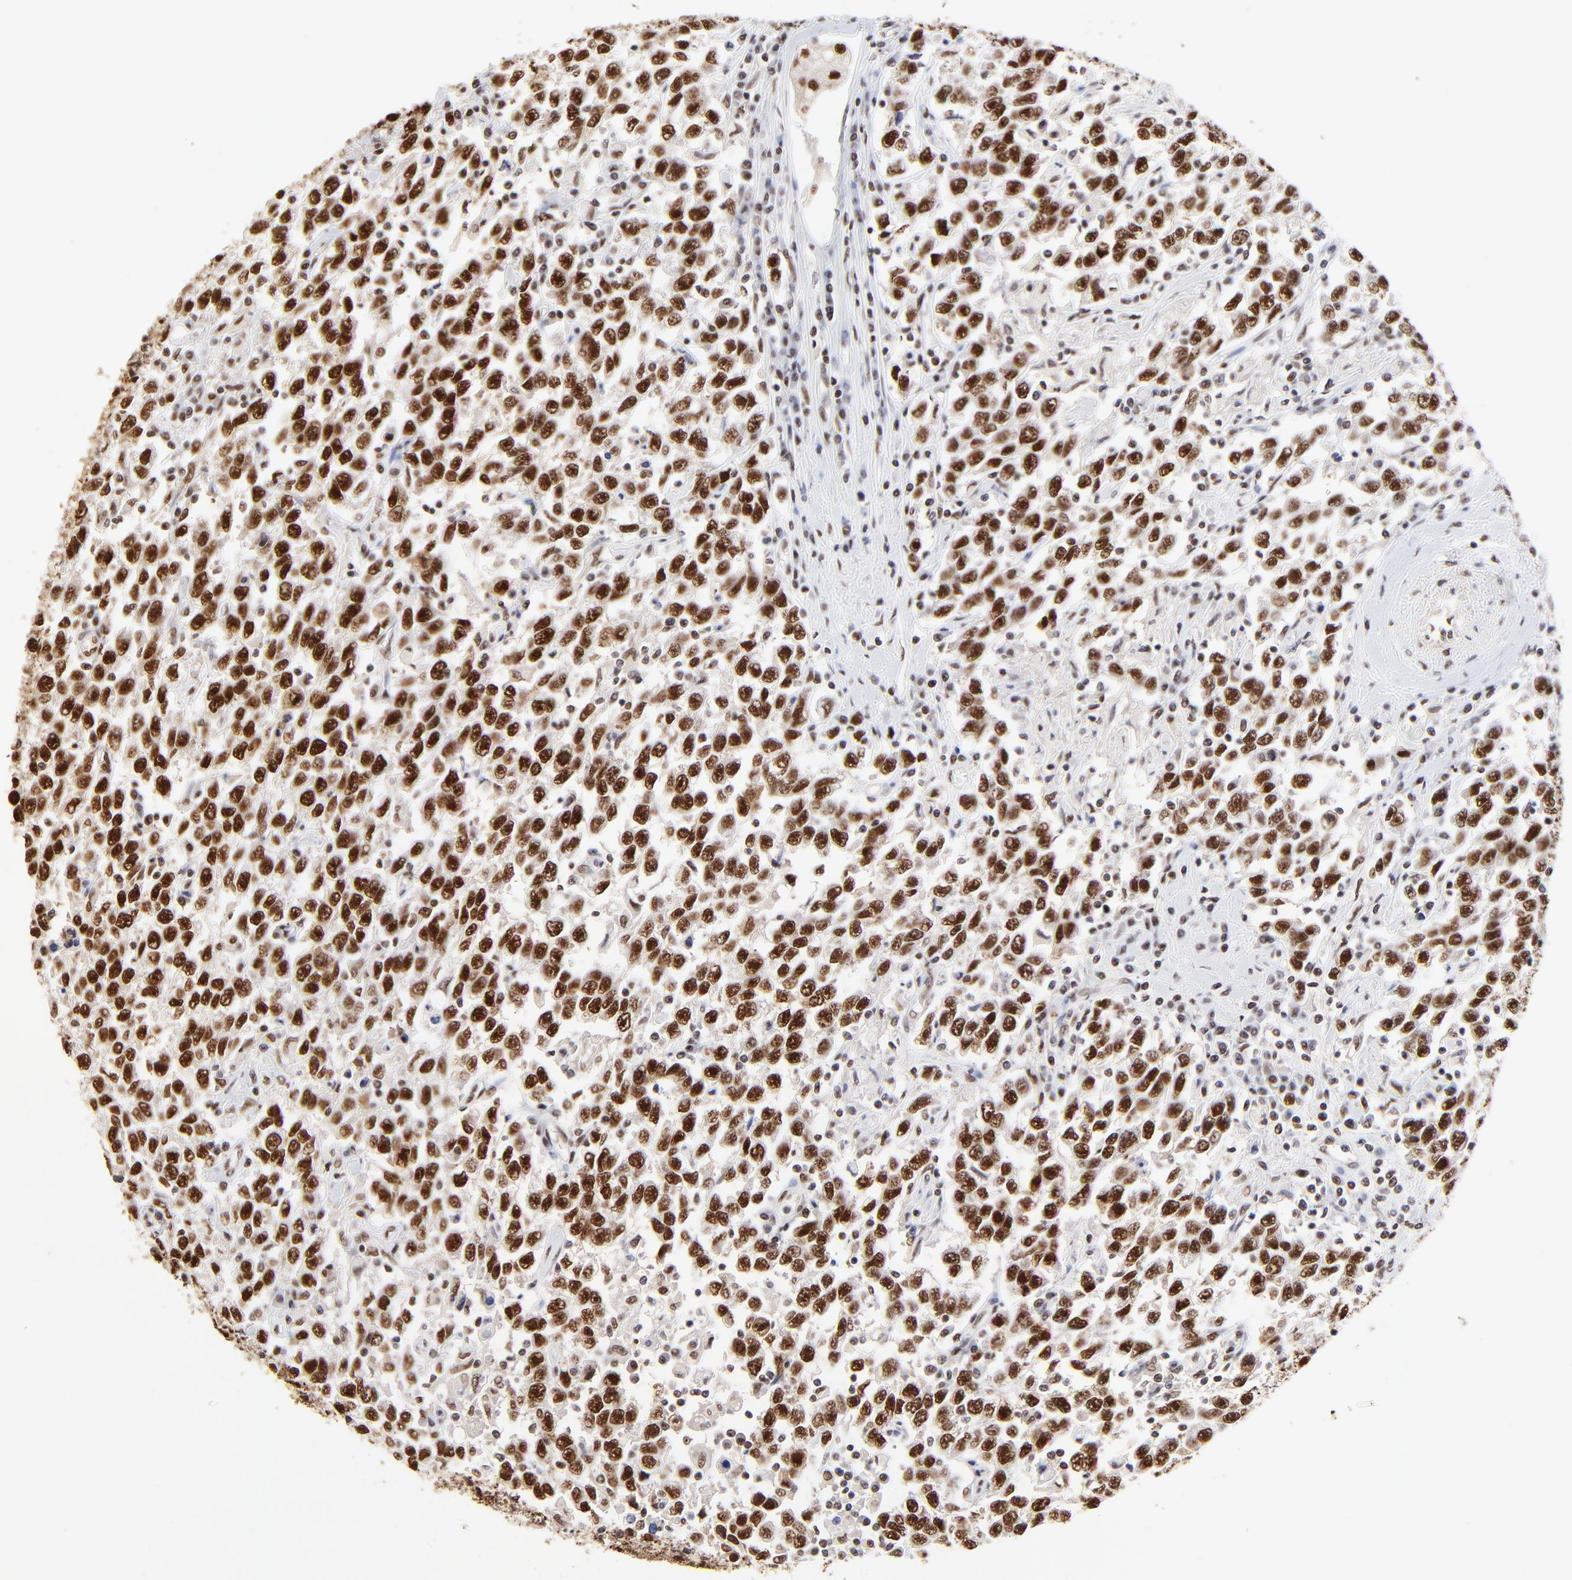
{"staining": {"intensity": "strong", "quantity": ">75%", "location": "nuclear"}, "tissue": "testis cancer", "cell_type": "Tumor cells", "image_type": "cancer", "snomed": [{"axis": "morphology", "description": "Seminoma, NOS"}, {"axis": "topography", "description": "Testis"}], "caption": "Immunohistochemistry of seminoma (testis) reveals high levels of strong nuclear expression in approximately >75% of tumor cells.", "gene": "ZMYM3", "patient": {"sex": "male", "age": 41}}